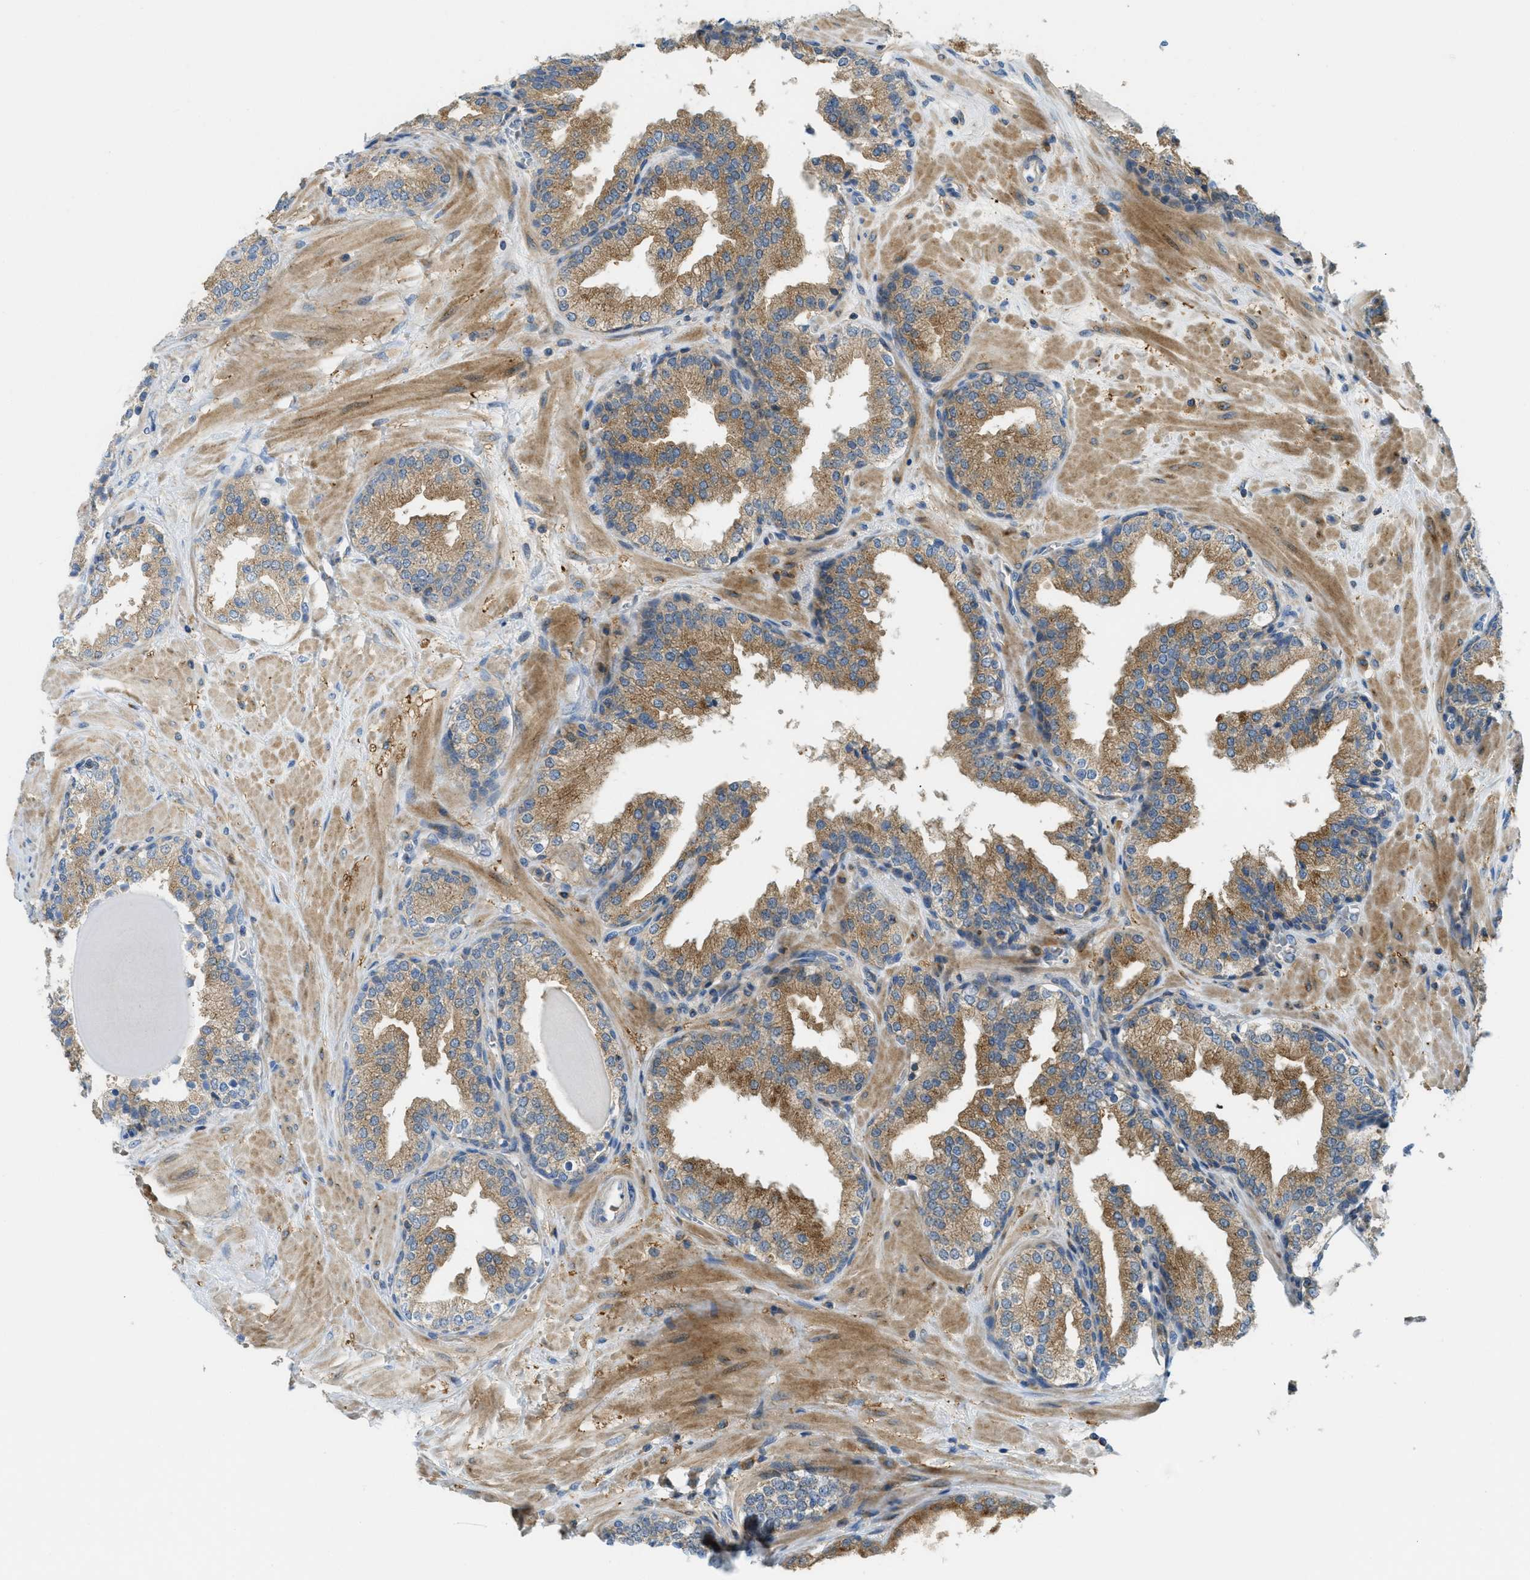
{"staining": {"intensity": "moderate", "quantity": ">75%", "location": "cytoplasmic/membranous"}, "tissue": "prostate", "cell_type": "Glandular cells", "image_type": "normal", "snomed": [{"axis": "morphology", "description": "Normal tissue, NOS"}, {"axis": "topography", "description": "Prostate"}], "caption": "Immunohistochemistry (IHC) photomicrograph of unremarkable human prostate stained for a protein (brown), which exhibits medium levels of moderate cytoplasmic/membranous positivity in approximately >75% of glandular cells.", "gene": "RFFL", "patient": {"sex": "male", "age": 51}}